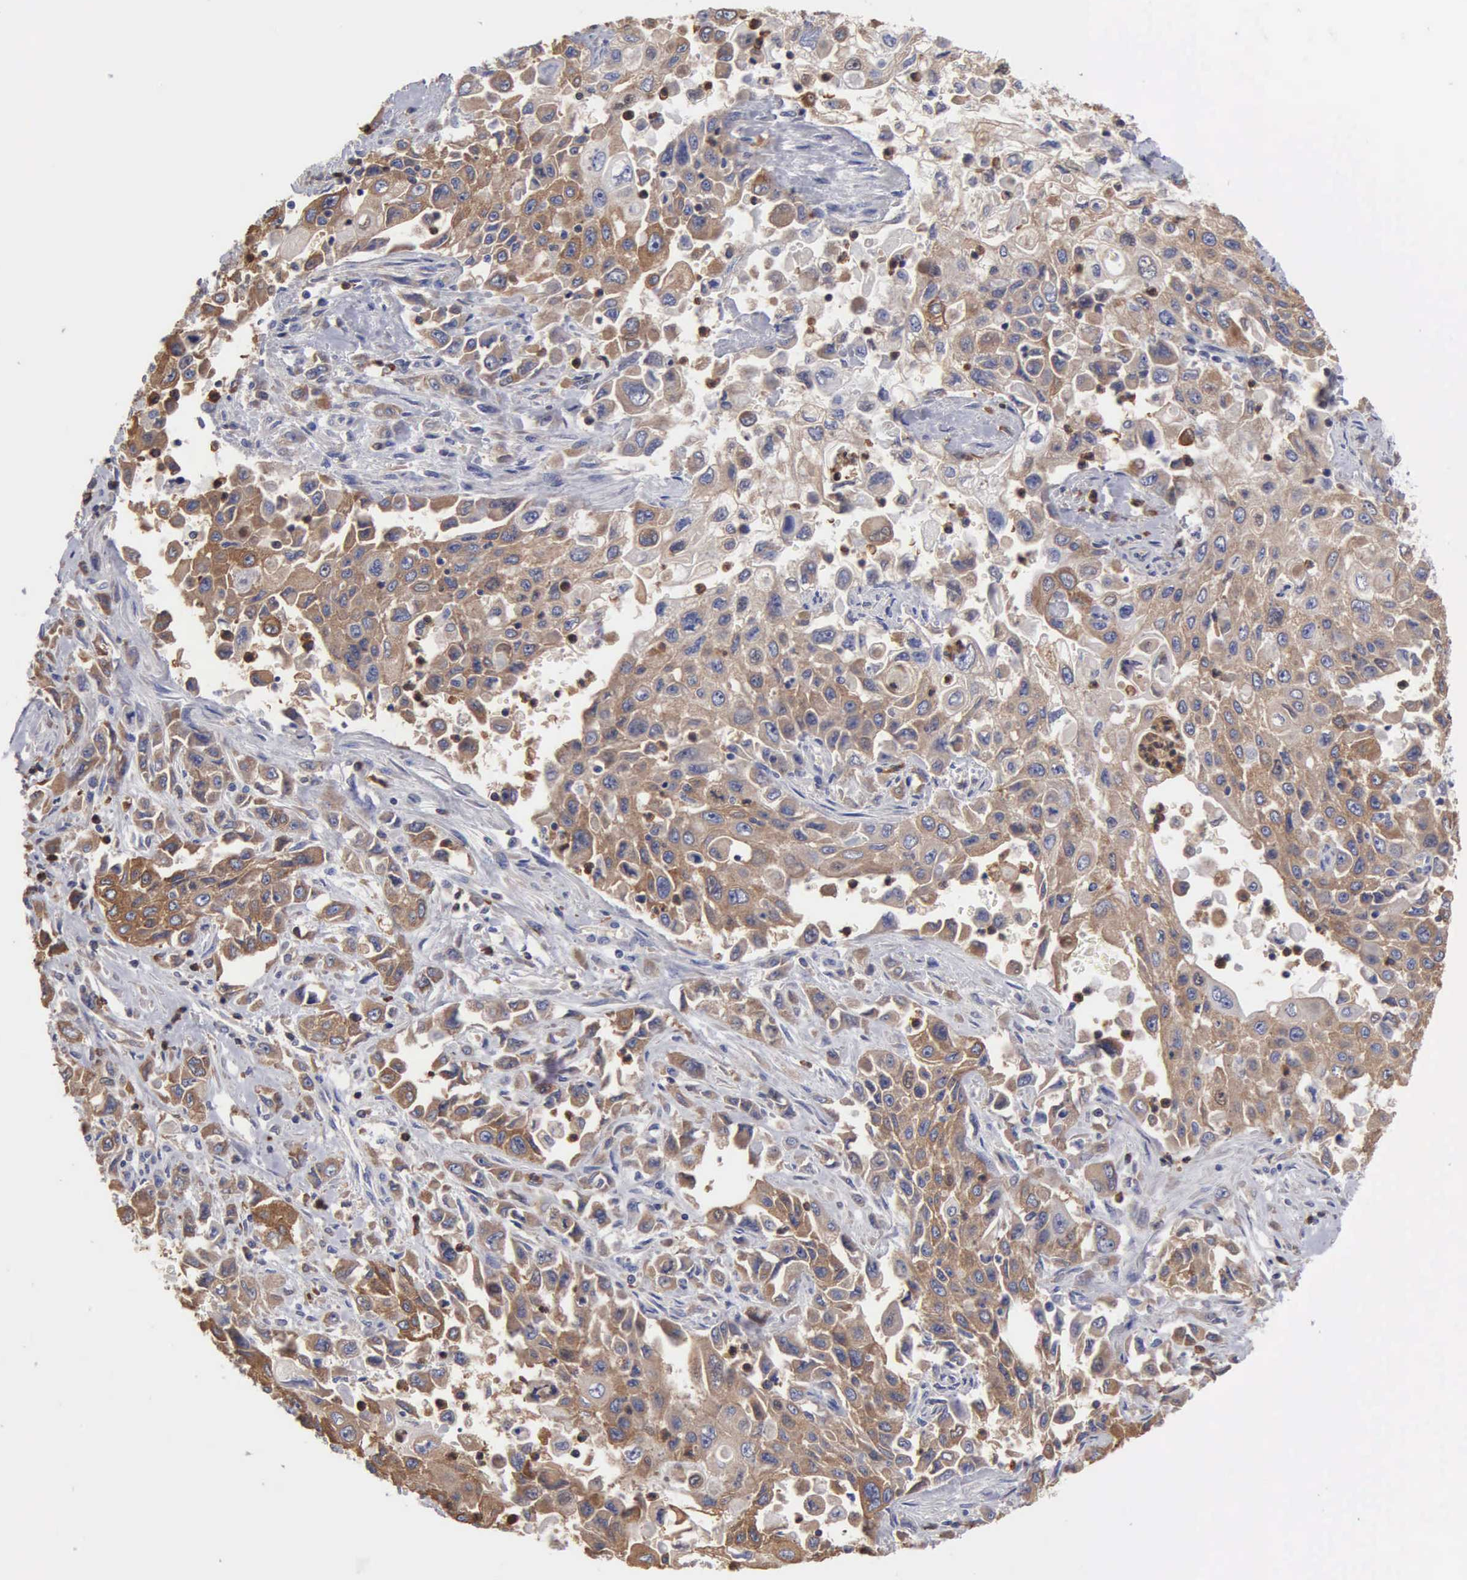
{"staining": {"intensity": "moderate", "quantity": "25%-75%", "location": "cytoplasmic/membranous"}, "tissue": "pancreatic cancer", "cell_type": "Tumor cells", "image_type": "cancer", "snomed": [{"axis": "morphology", "description": "Adenocarcinoma, NOS"}, {"axis": "topography", "description": "Pancreas"}], "caption": "This photomicrograph exhibits immunohistochemistry (IHC) staining of human pancreatic cancer, with medium moderate cytoplasmic/membranous positivity in approximately 25%-75% of tumor cells.", "gene": "G6PD", "patient": {"sex": "male", "age": 70}}